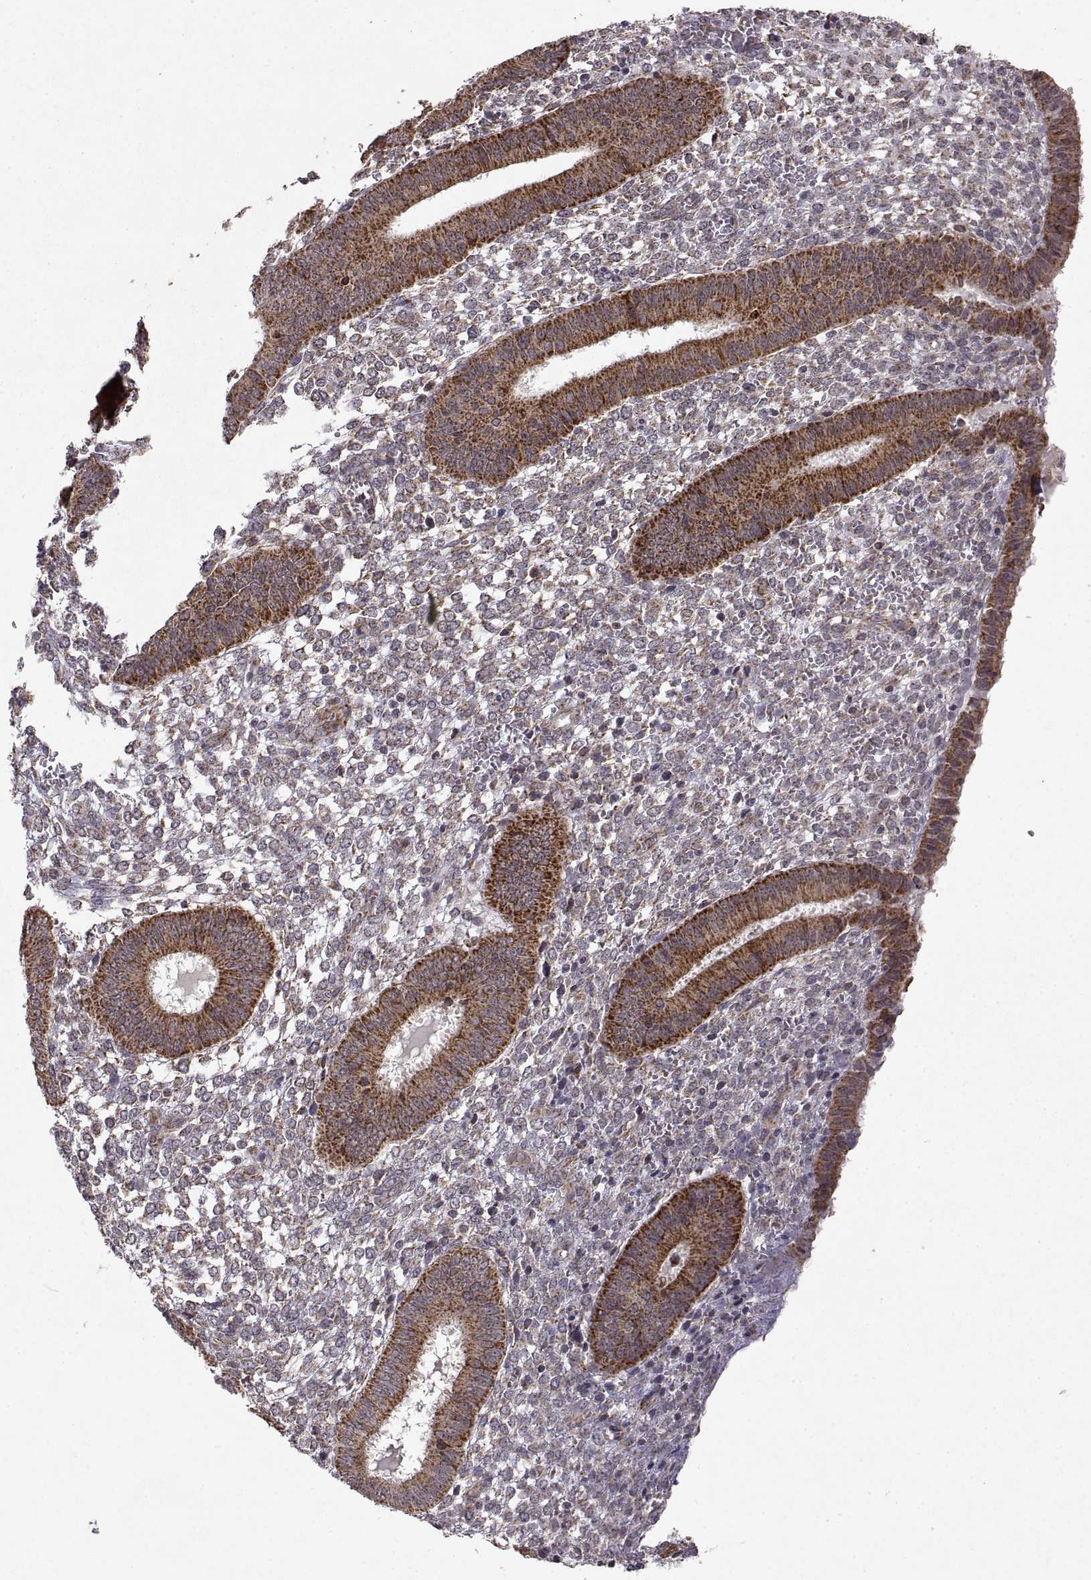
{"staining": {"intensity": "moderate", "quantity": "25%-75%", "location": "cytoplasmic/membranous"}, "tissue": "endometrium", "cell_type": "Cells in endometrial stroma", "image_type": "normal", "snomed": [{"axis": "morphology", "description": "Normal tissue, NOS"}, {"axis": "topography", "description": "Endometrium"}], "caption": "Brown immunohistochemical staining in normal human endometrium exhibits moderate cytoplasmic/membranous positivity in about 25%-75% of cells in endometrial stroma.", "gene": "MANBAL", "patient": {"sex": "female", "age": 42}}